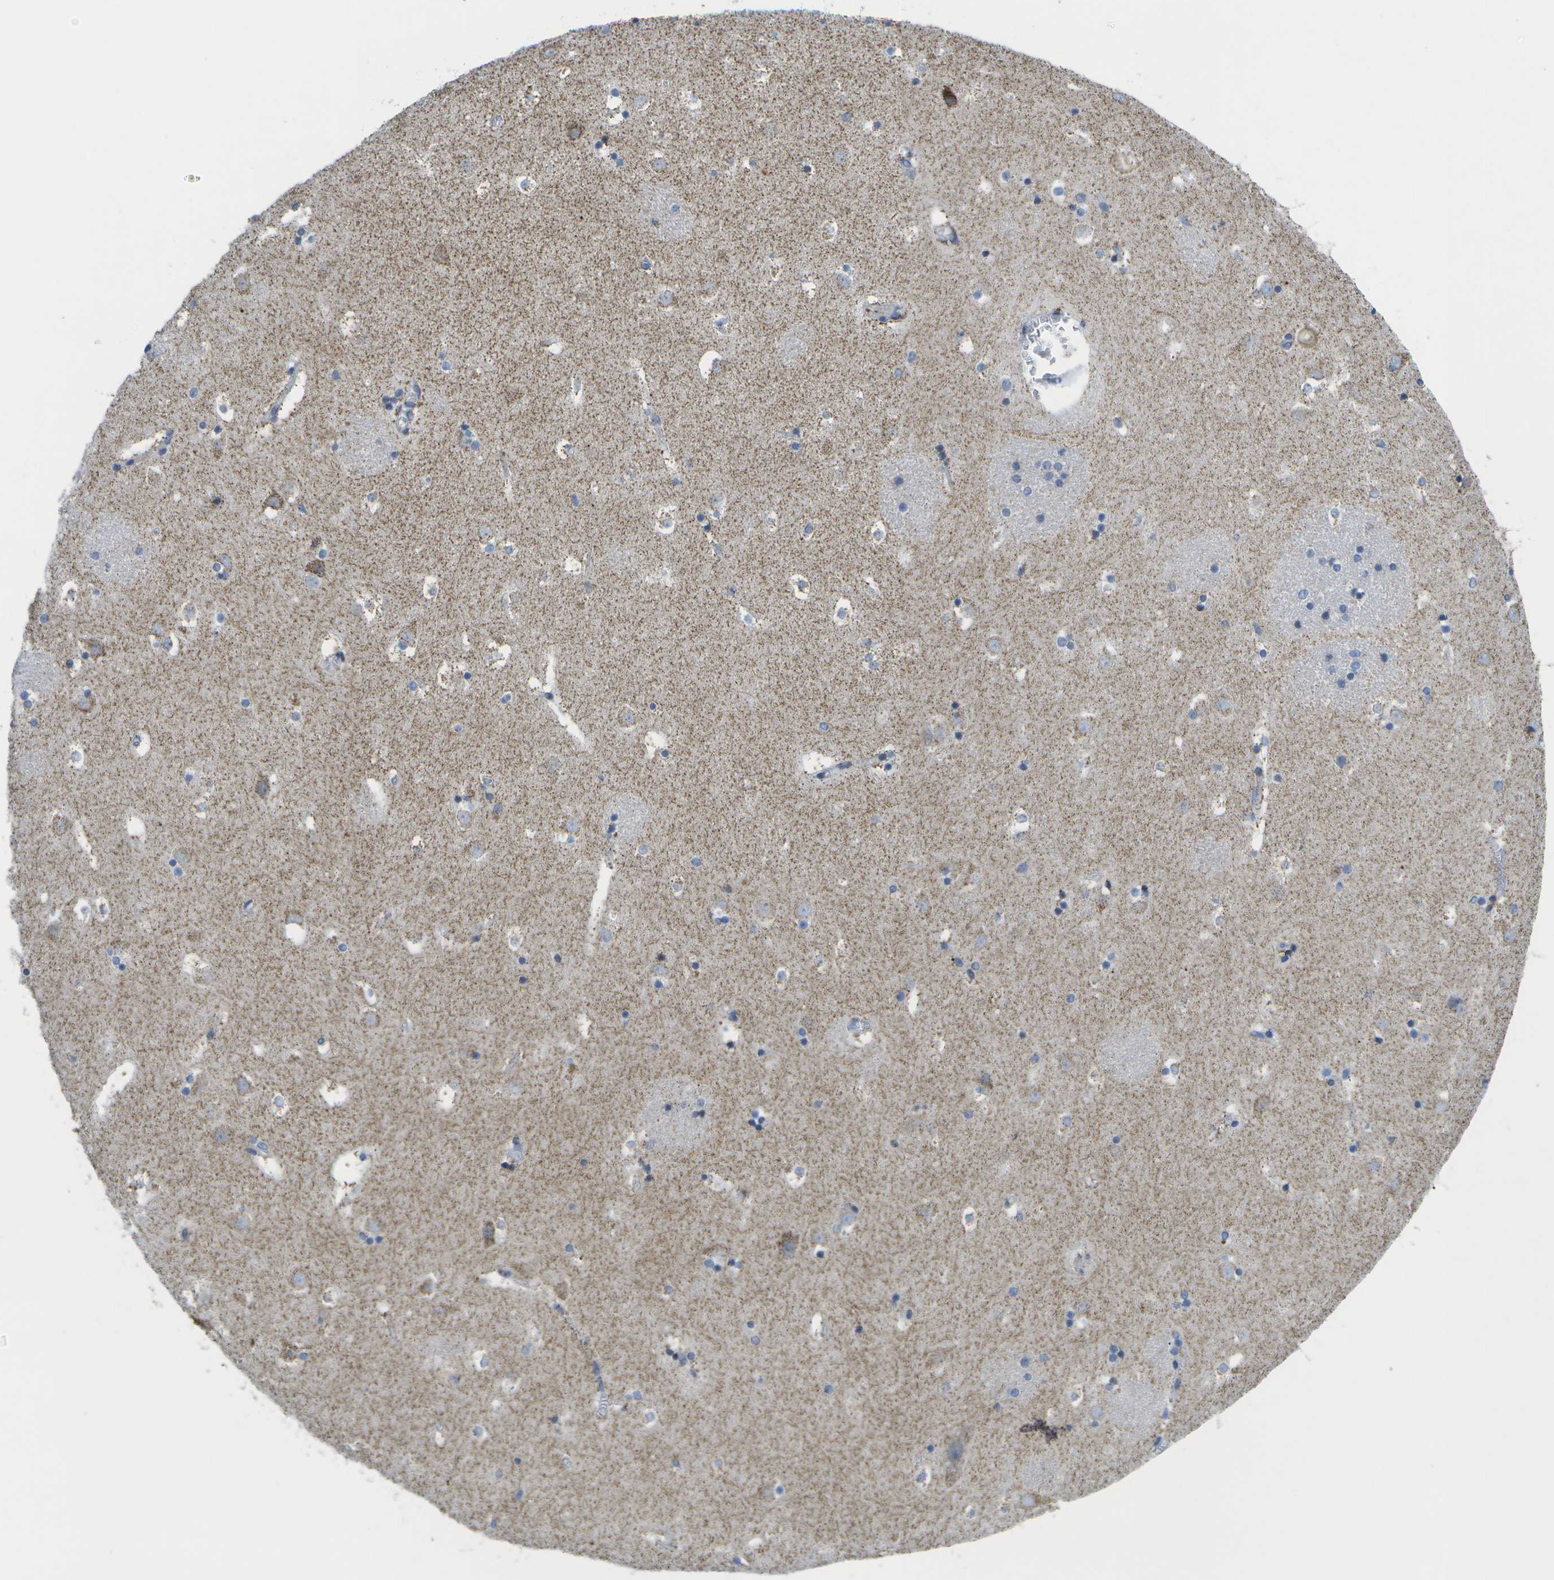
{"staining": {"intensity": "moderate", "quantity": "<25%", "location": "cytoplasmic/membranous"}, "tissue": "caudate", "cell_type": "Glial cells", "image_type": "normal", "snomed": [{"axis": "morphology", "description": "Normal tissue, NOS"}, {"axis": "topography", "description": "Lateral ventricle wall"}], "caption": "Glial cells display low levels of moderate cytoplasmic/membranous staining in about <25% of cells in normal caudate.", "gene": "TMEM223", "patient": {"sex": "male", "age": 45}}